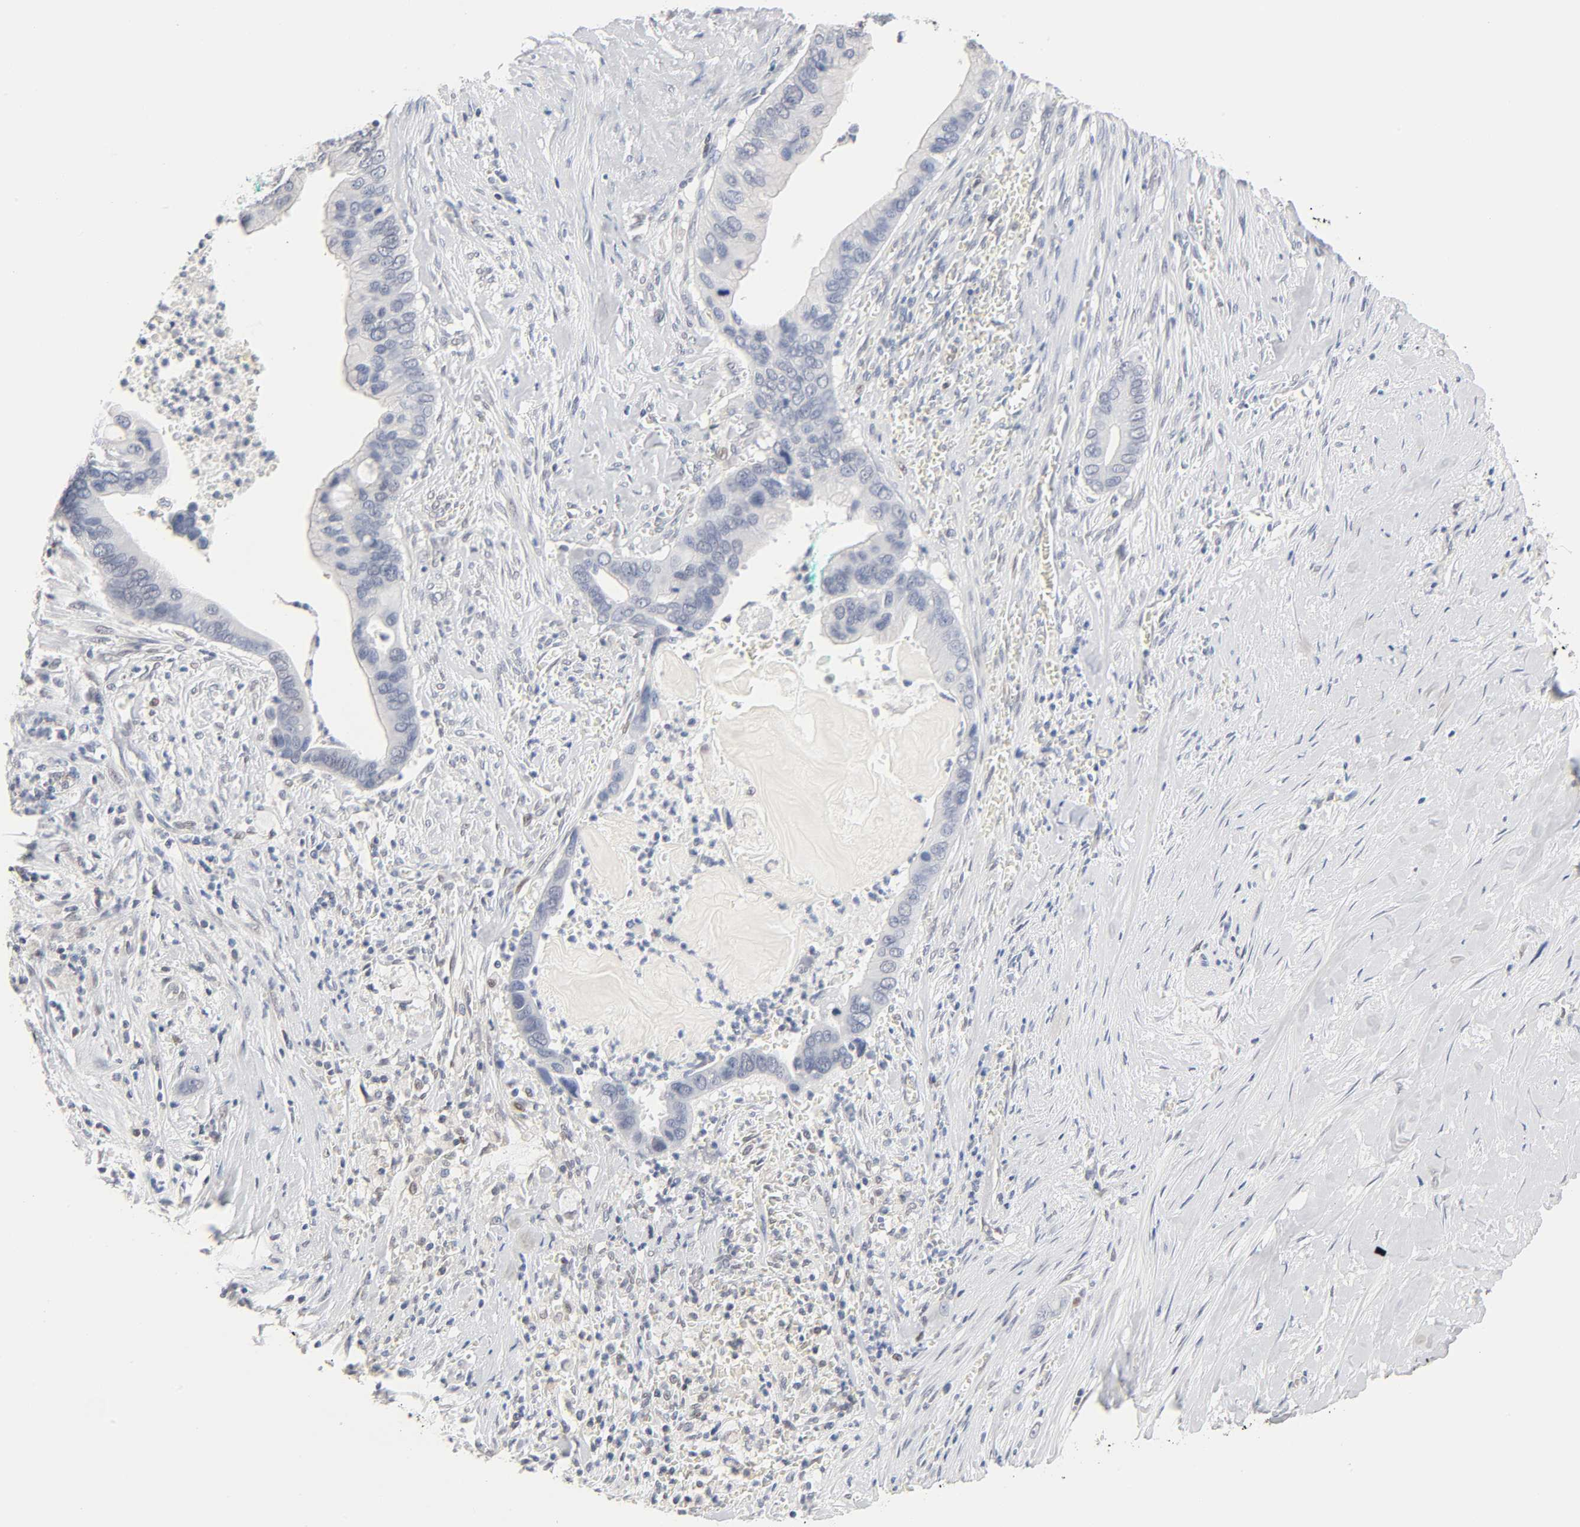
{"staining": {"intensity": "negative", "quantity": "none", "location": "none"}, "tissue": "pancreatic cancer", "cell_type": "Tumor cells", "image_type": "cancer", "snomed": [{"axis": "morphology", "description": "Adenocarcinoma, NOS"}, {"axis": "topography", "description": "Pancreas"}], "caption": "Tumor cells show no significant protein staining in adenocarcinoma (pancreatic).", "gene": "NFATC1", "patient": {"sex": "male", "age": 59}}